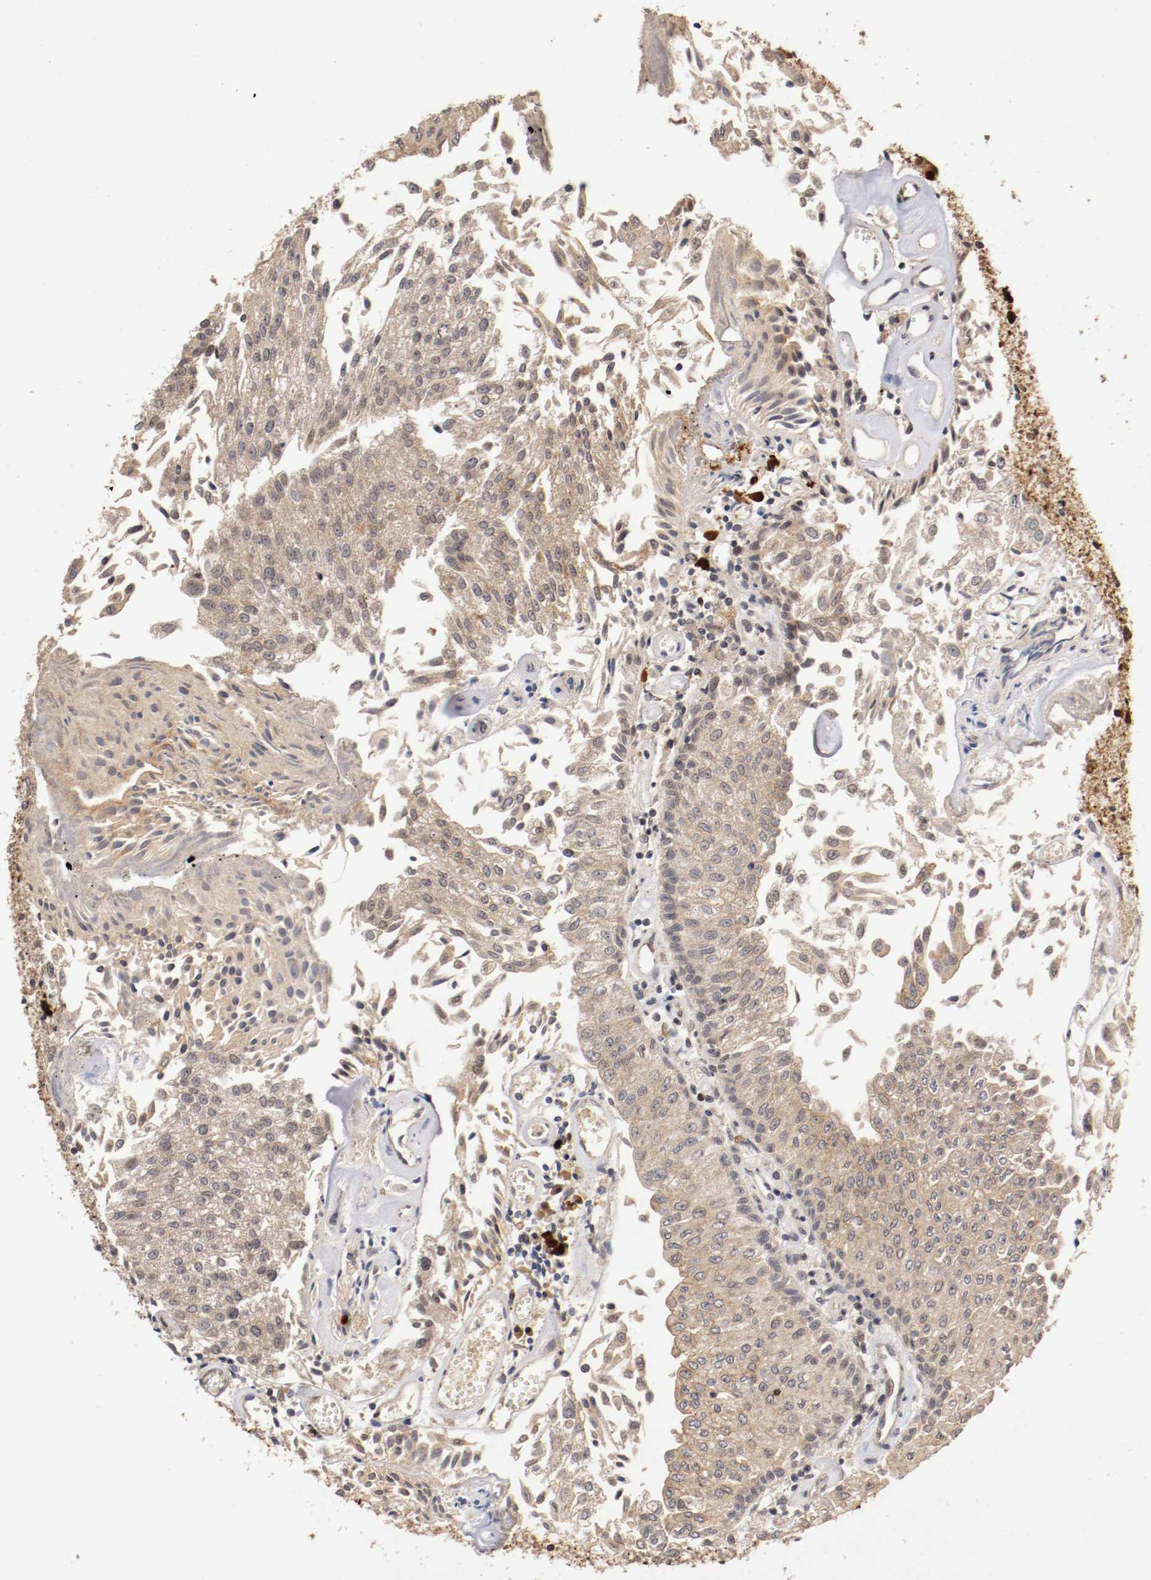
{"staining": {"intensity": "weak", "quantity": ">75%", "location": "cytoplasmic/membranous"}, "tissue": "urothelial cancer", "cell_type": "Tumor cells", "image_type": "cancer", "snomed": [{"axis": "morphology", "description": "Urothelial carcinoma, Low grade"}, {"axis": "topography", "description": "Urinary bladder"}], "caption": "DAB (3,3'-diaminobenzidine) immunohistochemical staining of human urothelial cancer reveals weak cytoplasmic/membranous protein staining in approximately >75% of tumor cells.", "gene": "DNMT3B", "patient": {"sex": "male", "age": 86}}